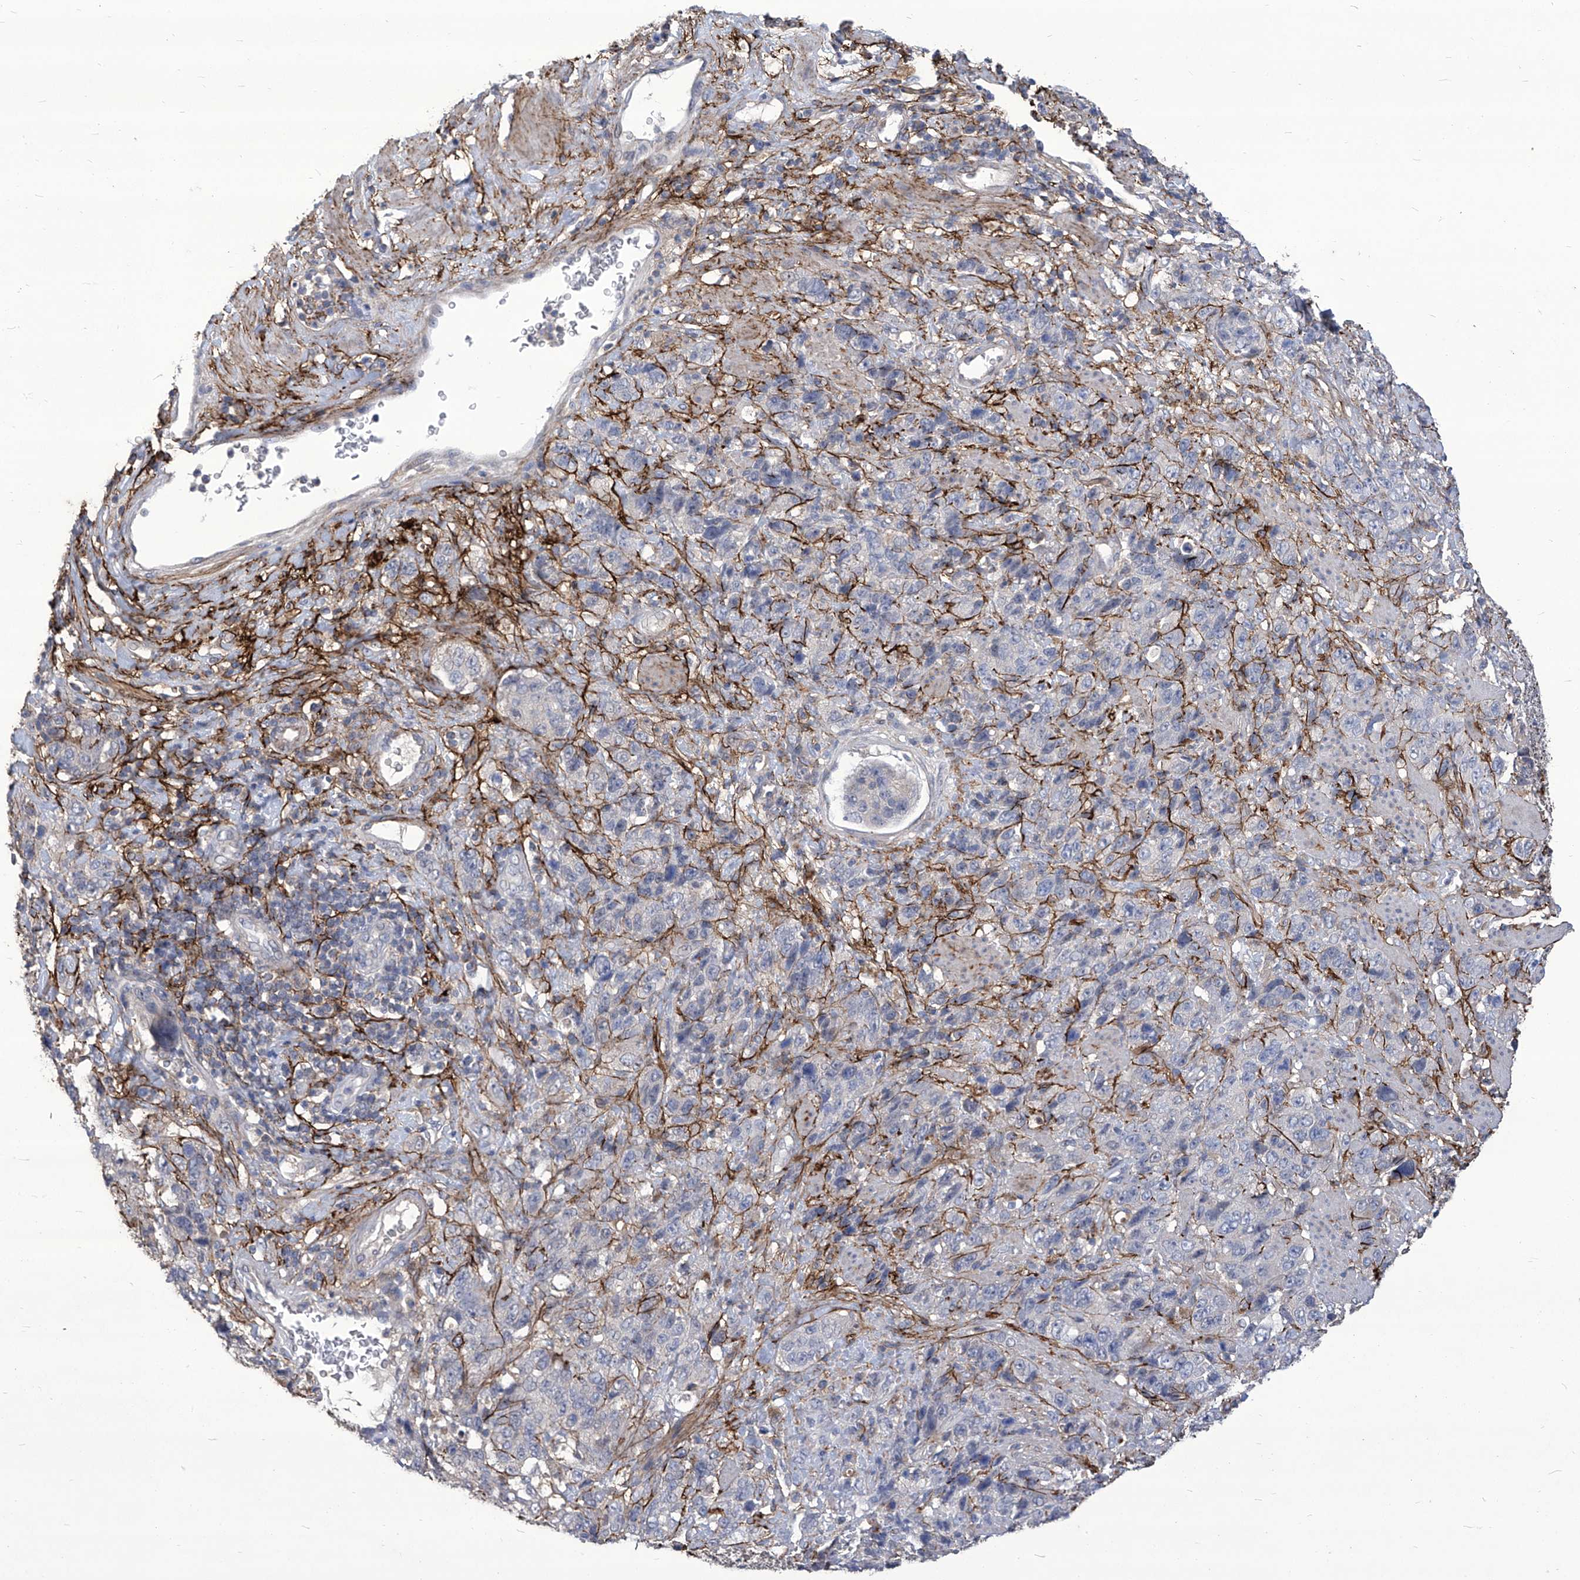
{"staining": {"intensity": "negative", "quantity": "none", "location": "none"}, "tissue": "stomach cancer", "cell_type": "Tumor cells", "image_type": "cancer", "snomed": [{"axis": "morphology", "description": "Adenocarcinoma, NOS"}, {"axis": "topography", "description": "Stomach"}], "caption": "Stomach cancer (adenocarcinoma) was stained to show a protein in brown. There is no significant expression in tumor cells.", "gene": "TXNIP", "patient": {"sex": "male", "age": 48}}